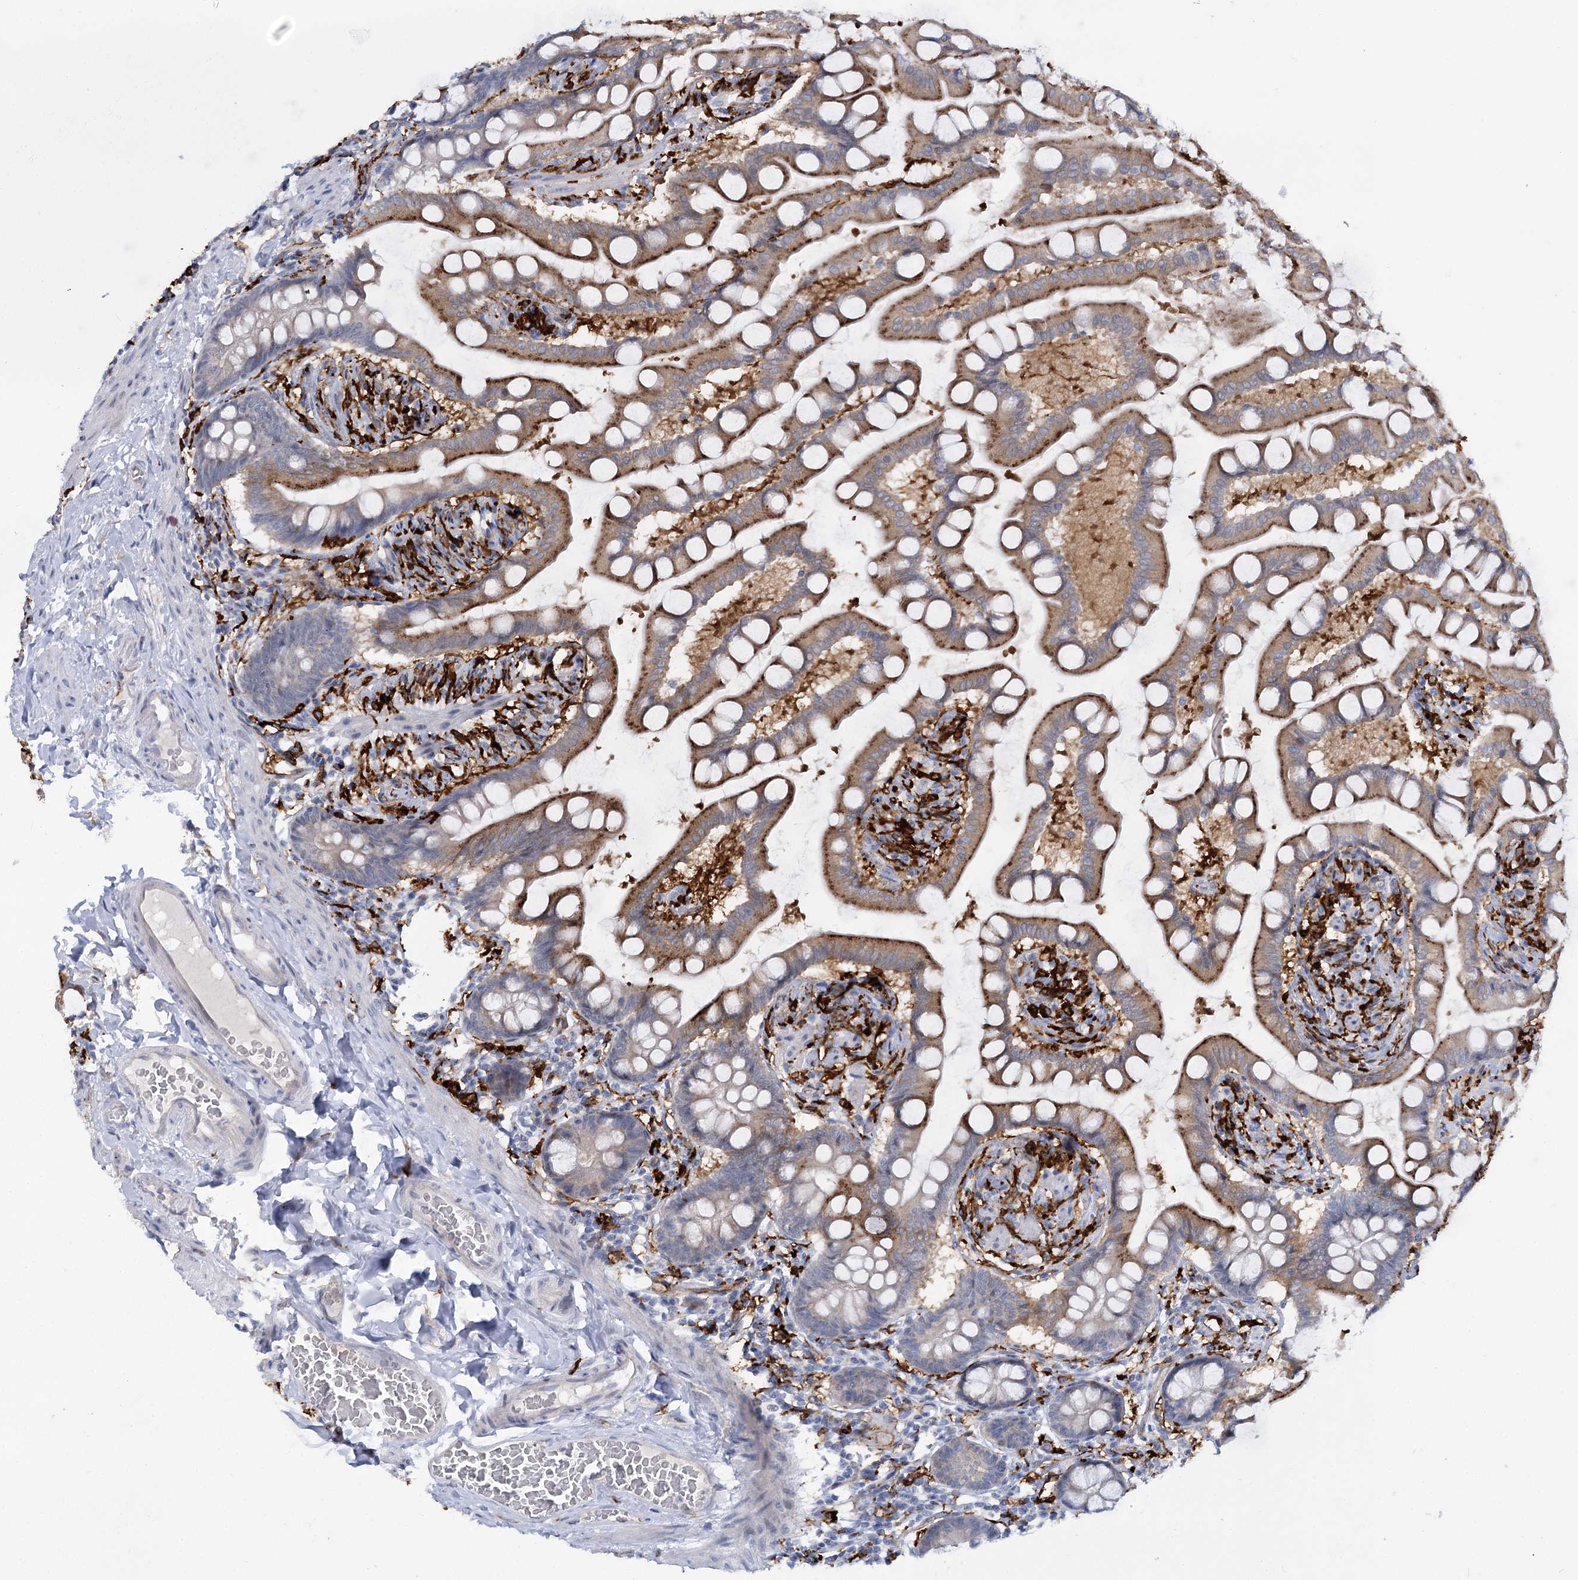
{"staining": {"intensity": "moderate", "quantity": ">75%", "location": "cytoplasmic/membranous"}, "tissue": "small intestine", "cell_type": "Glandular cells", "image_type": "normal", "snomed": [{"axis": "morphology", "description": "Normal tissue, NOS"}, {"axis": "topography", "description": "Small intestine"}], "caption": "Immunohistochemical staining of benign human small intestine exhibits medium levels of moderate cytoplasmic/membranous expression in approximately >75% of glandular cells. The protein of interest is stained brown, and the nuclei are stained in blue (DAB IHC with brightfield microscopy, high magnification).", "gene": "PIWIL4", "patient": {"sex": "male", "age": 41}}